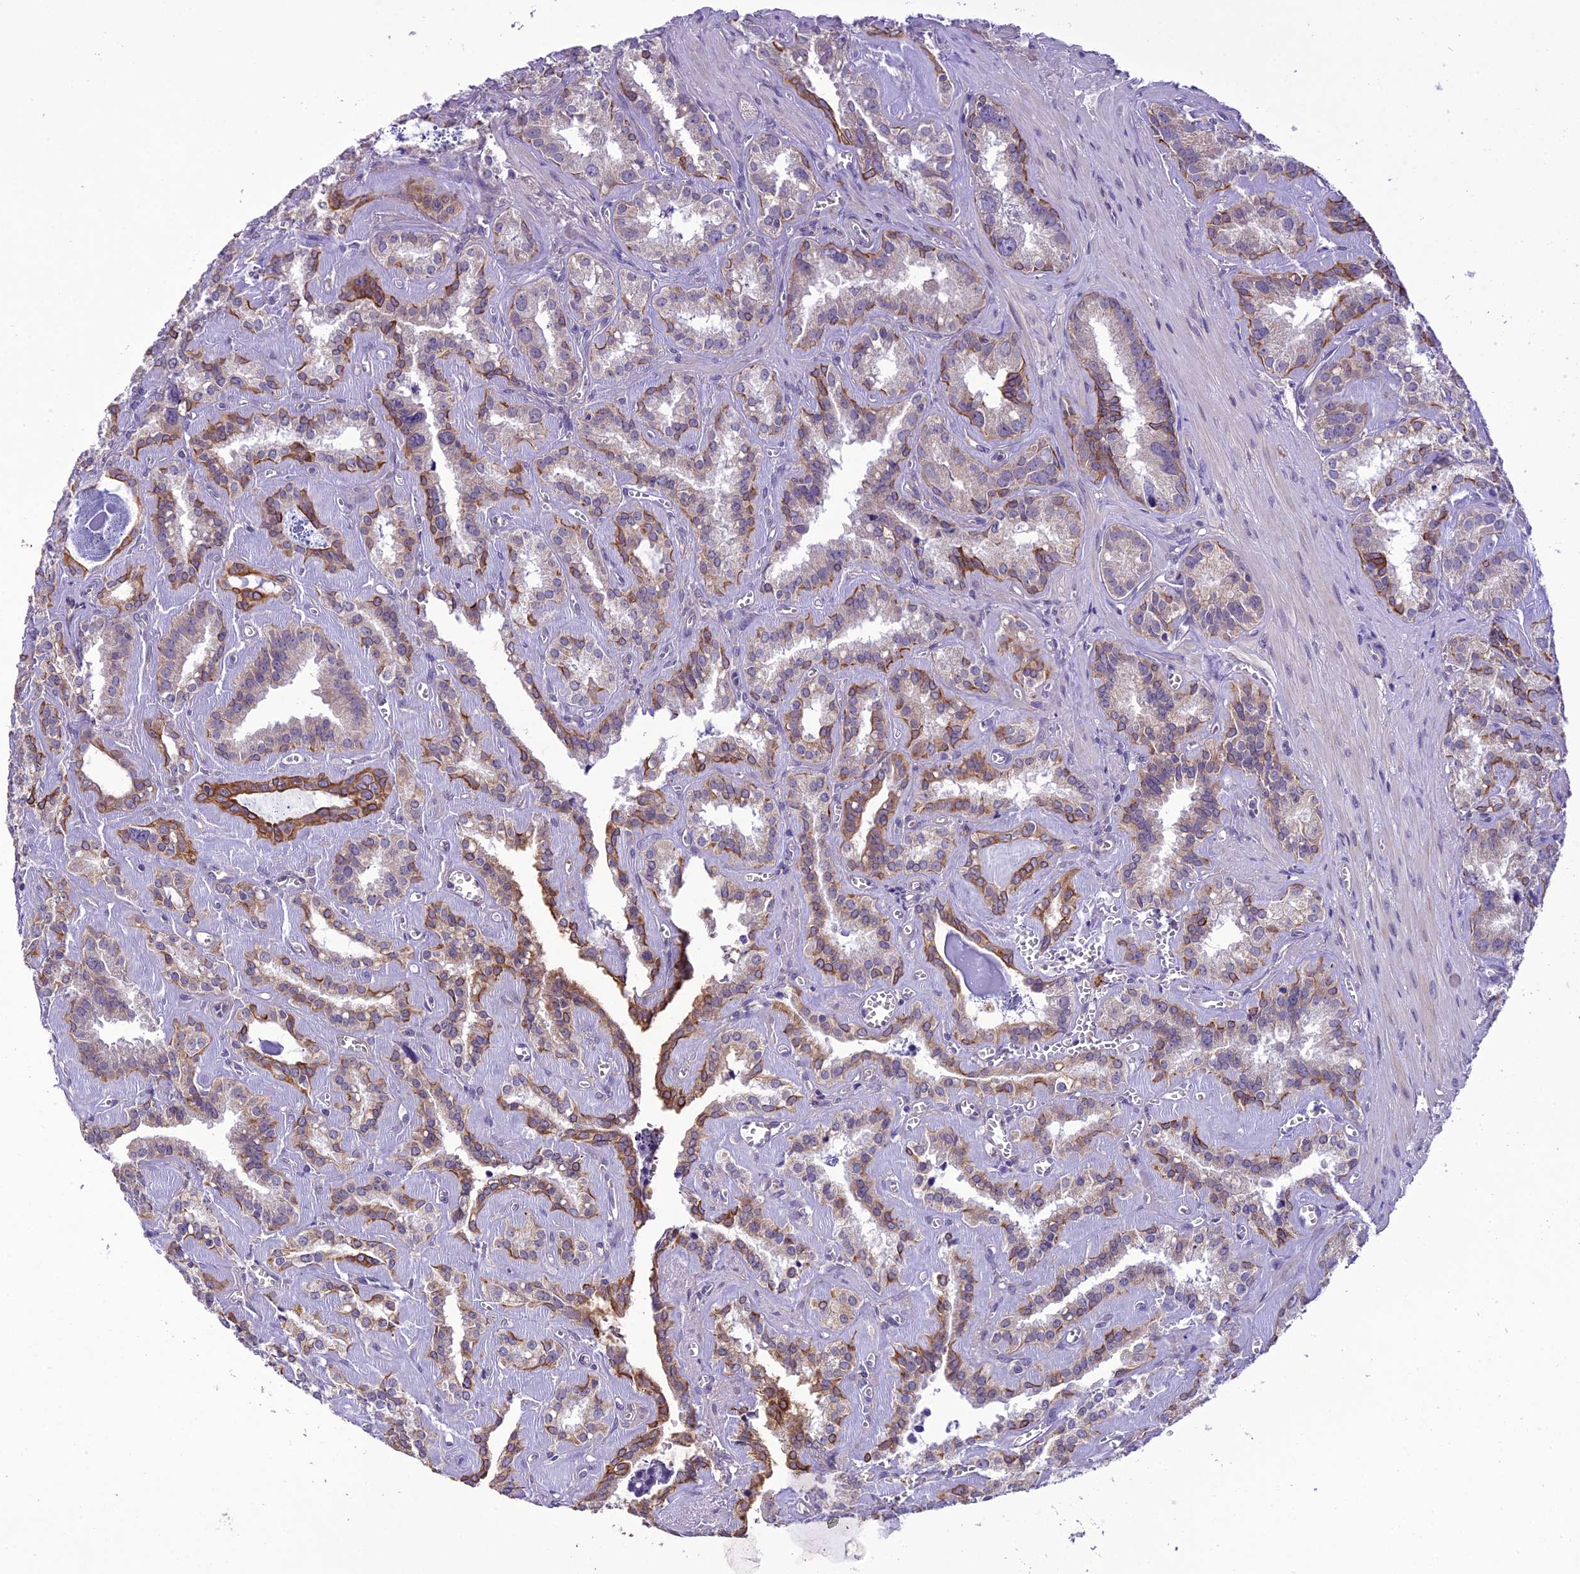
{"staining": {"intensity": "moderate", "quantity": "25%-75%", "location": "cytoplasmic/membranous"}, "tissue": "seminal vesicle", "cell_type": "Glandular cells", "image_type": "normal", "snomed": [{"axis": "morphology", "description": "Normal tissue, NOS"}, {"axis": "topography", "description": "Prostate"}, {"axis": "topography", "description": "Seminal veicle"}], "caption": "Protein expression by immunohistochemistry displays moderate cytoplasmic/membranous positivity in approximately 25%-75% of glandular cells in benign seminal vesicle.", "gene": "SCRT1", "patient": {"sex": "male", "age": 59}}